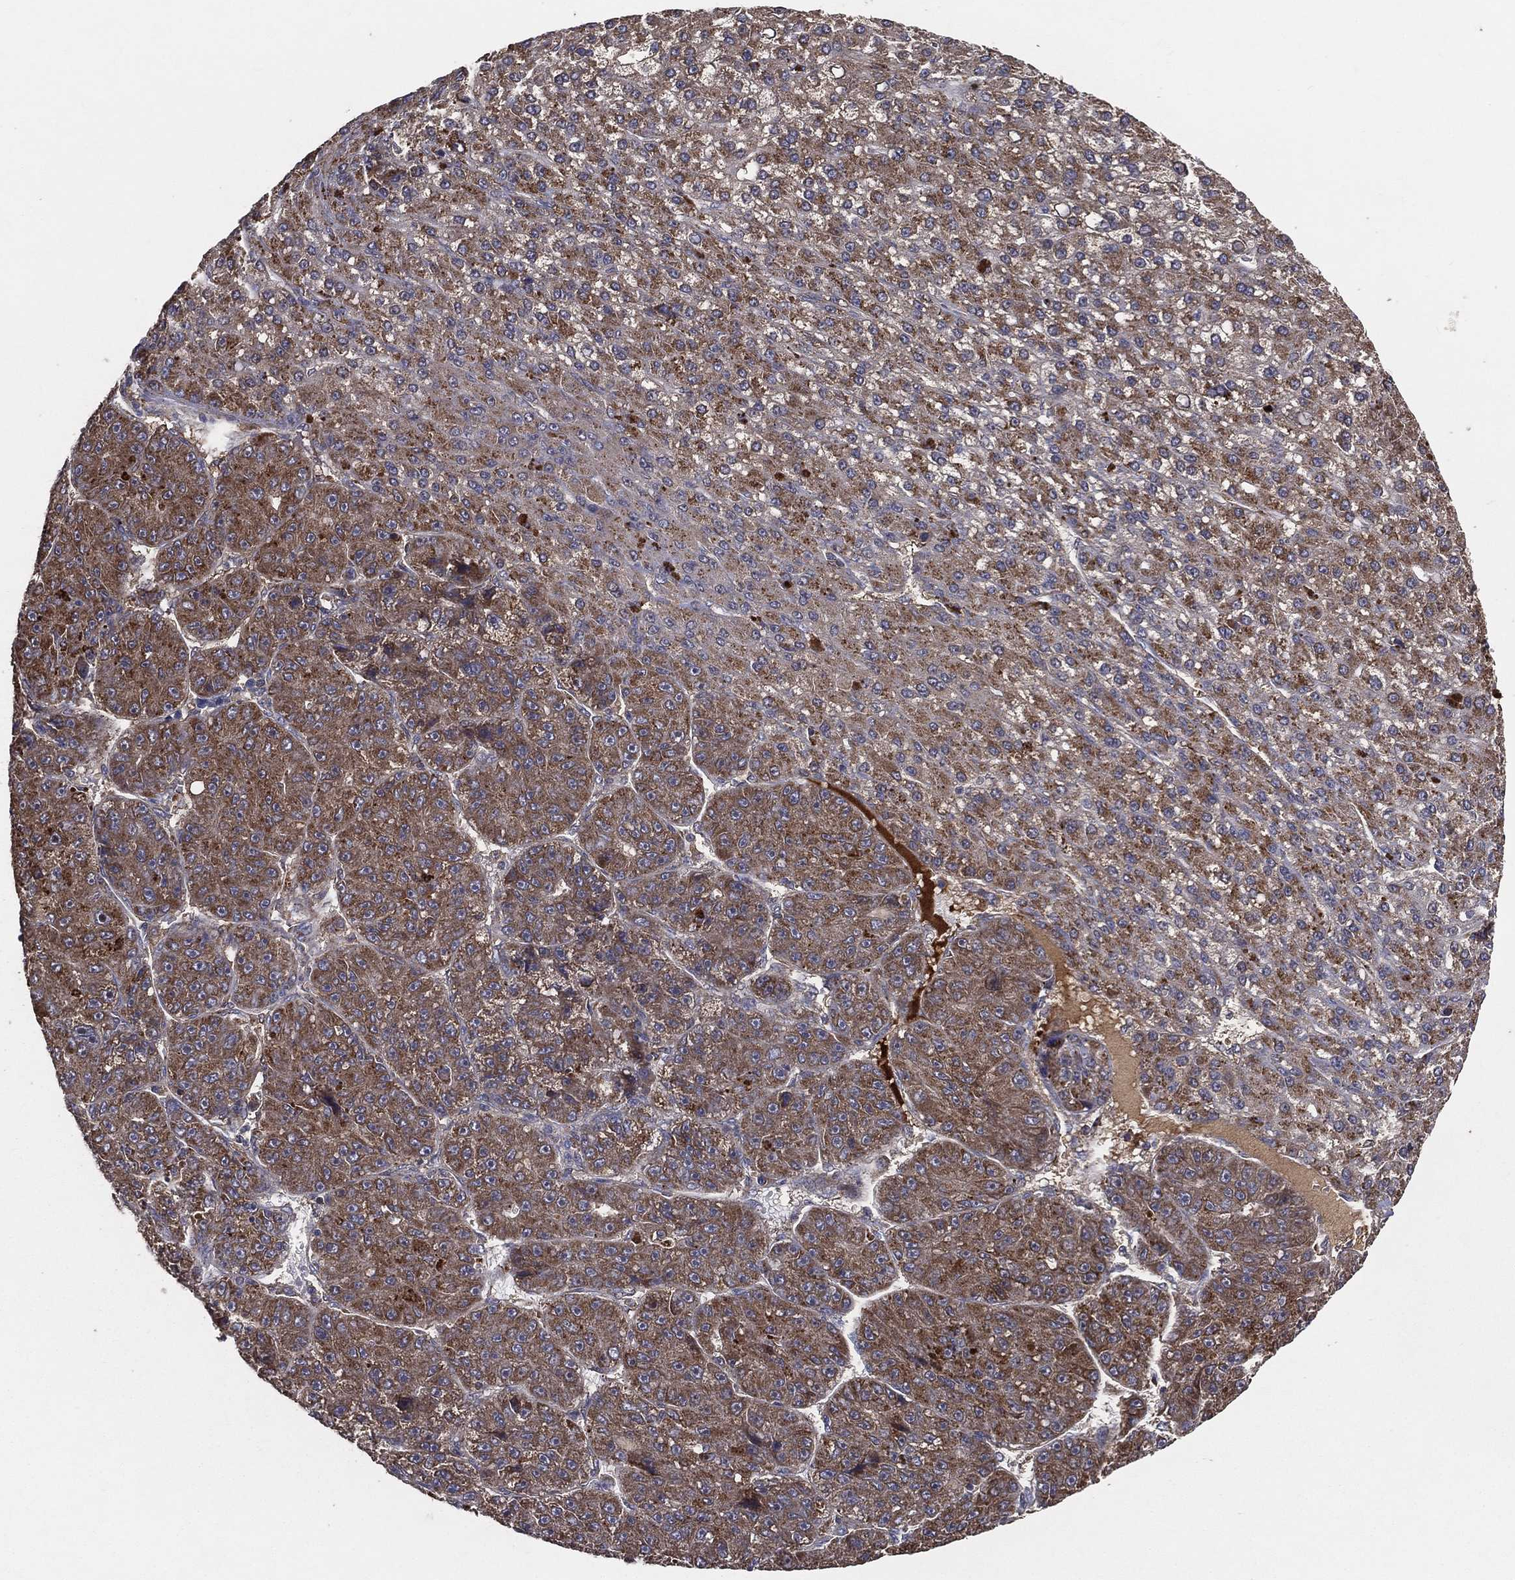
{"staining": {"intensity": "moderate", "quantity": ">75%", "location": "cytoplasmic/membranous"}, "tissue": "liver cancer", "cell_type": "Tumor cells", "image_type": "cancer", "snomed": [{"axis": "morphology", "description": "Carcinoma, Hepatocellular, NOS"}, {"axis": "topography", "description": "Liver"}], "caption": "Liver cancer (hepatocellular carcinoma) tissue demonstrates moderate cytoplasmic/membranous expression in approximately >75% of tumor cells, visualized by immunohistochemistry.", "gene": "MT-ND1", "patient": {"sex": "male", "age": 67}}